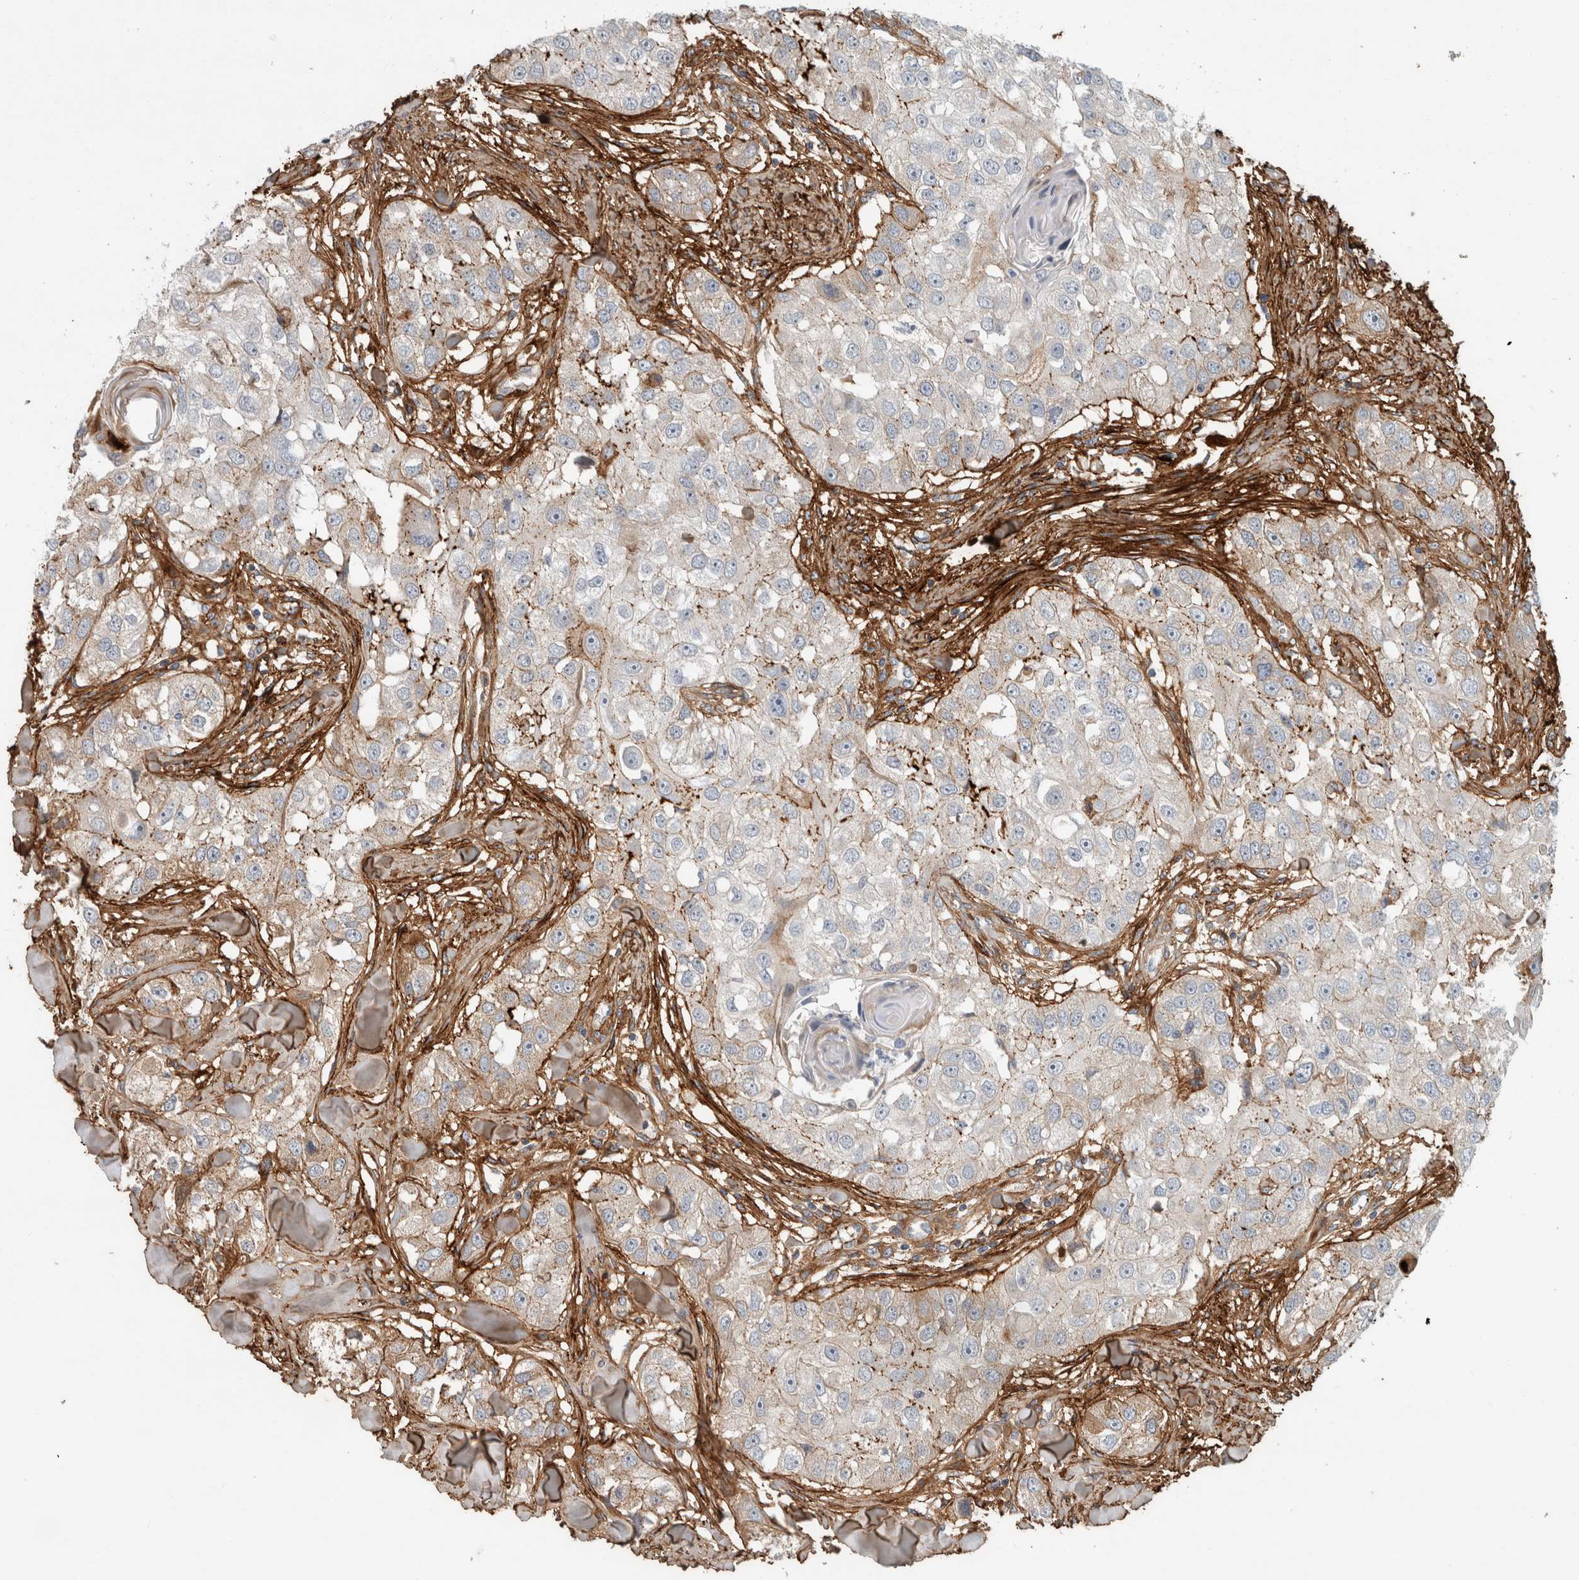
{"staining": {"intensity": "weak", "quantity": "25%-75%", "location": "cytoplasmic/membranous"}, "tissue": "head and neck cancer", "cell_type": "Tumor cells", "image_type": "cancer", "snomed": [{"axis": "morphology", "description": "Normal tissue, NOS"}, {"axis": "morphology", "description": "Squamous cell carcinoma, NOS"}, {"axis": "topography", "description": "Skeletal muscle"}, {"axis": "topography", "description": "Head-Neck"}], "caption": "Immunohistochemical staining of human head and neck cancer displays low levels of weak cytoplasmic/membranous protein staining in about 25%-75% of tumor cells.", "gene": "FN1", "patient": {"sex": "male", "age": 51}}